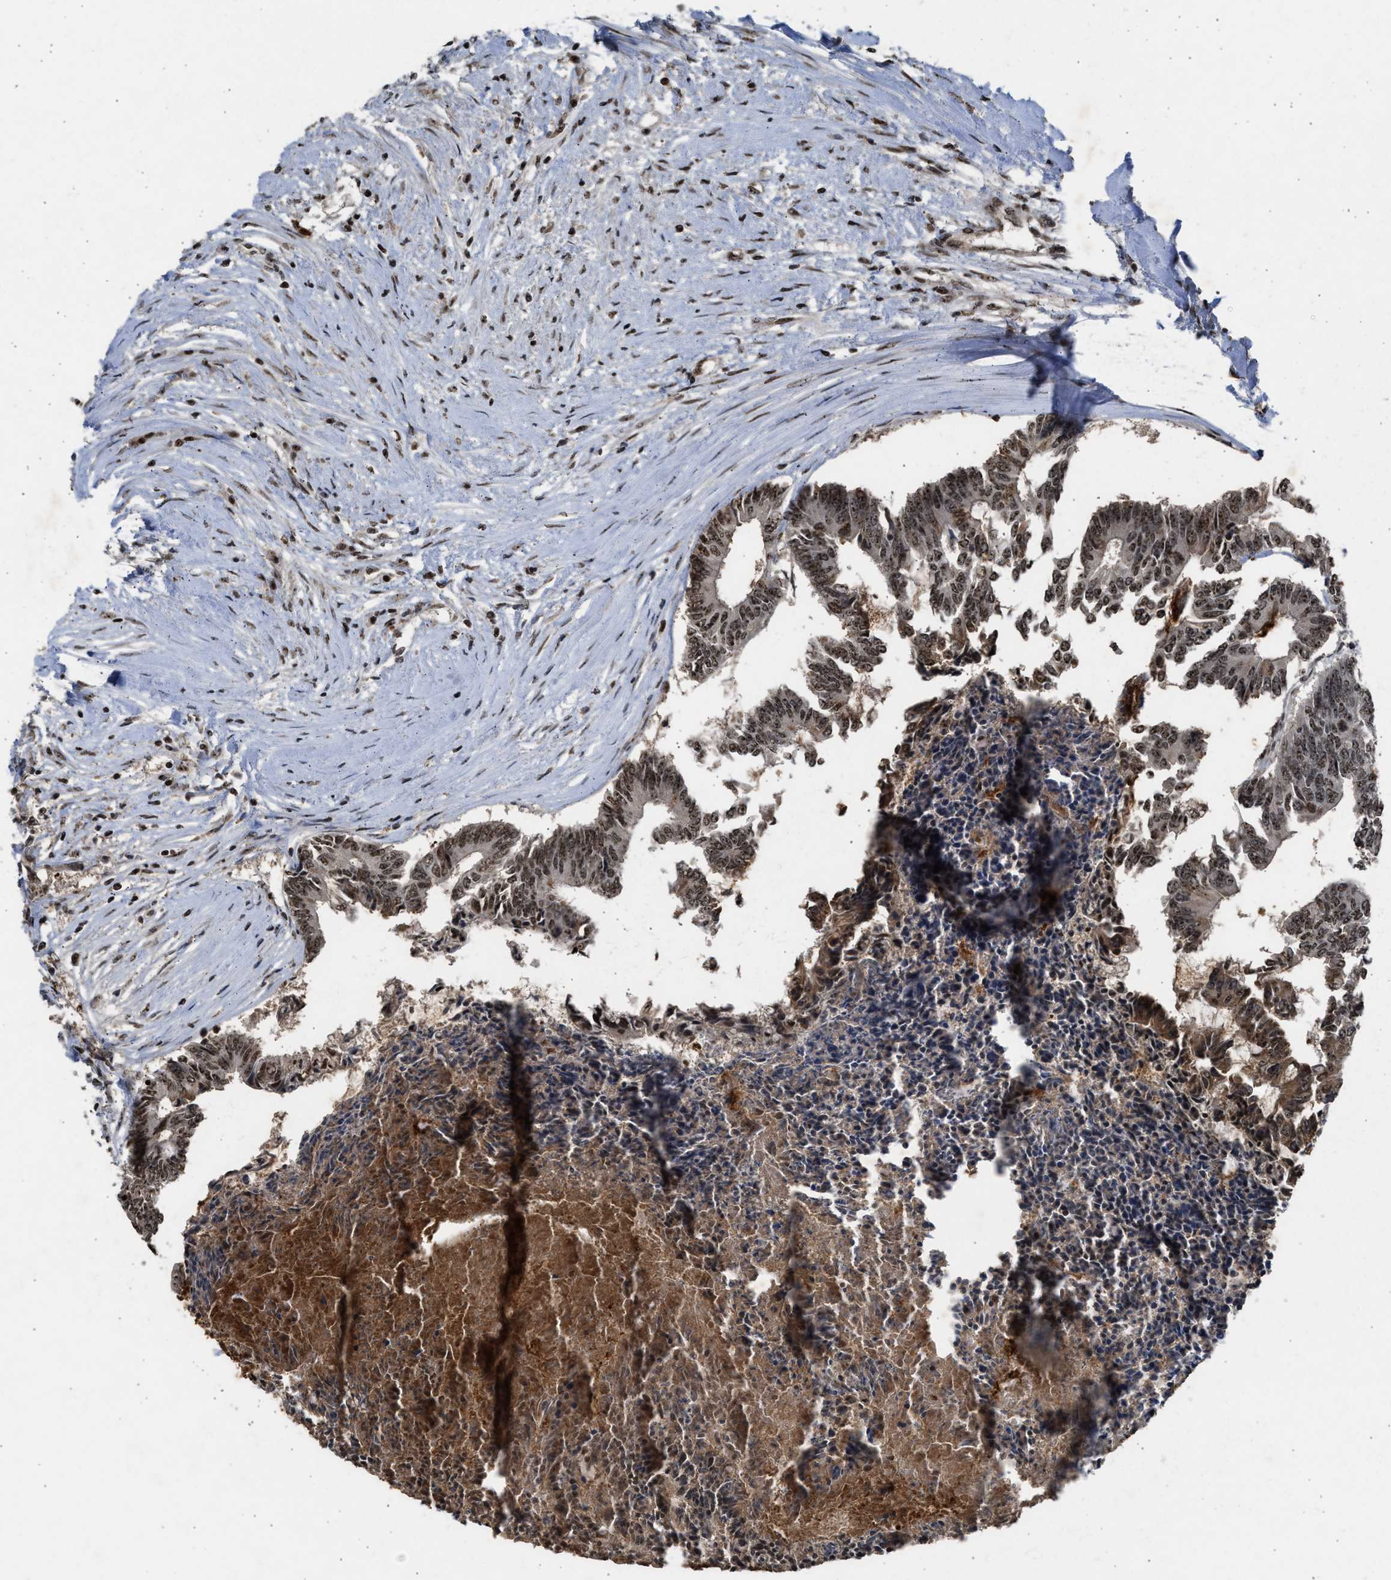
{"staining": {"intensity": "moderate", "quantity": ">75%", "location": "cytoplasmic/membranous,nuclear"}, "tissue": "colorectal cancer", "cell_type": "Tumor cells", "image_type": "cancer", "snomed": [{"axis": "morphology", "description": "Adenocarcinoma, NOS"}, {"axis": "topography", "description": "Rectum"}], "caption": "Moderate cytoplasmic/membranous and nuclear protein expression is present in about >75% of tumor cells in colorectal cancer. (brown staining indicates protein expression, while blue staining denotes nuclei).", "gene": "TFDP2", "patient": {"sex": "male", "age": 63}}